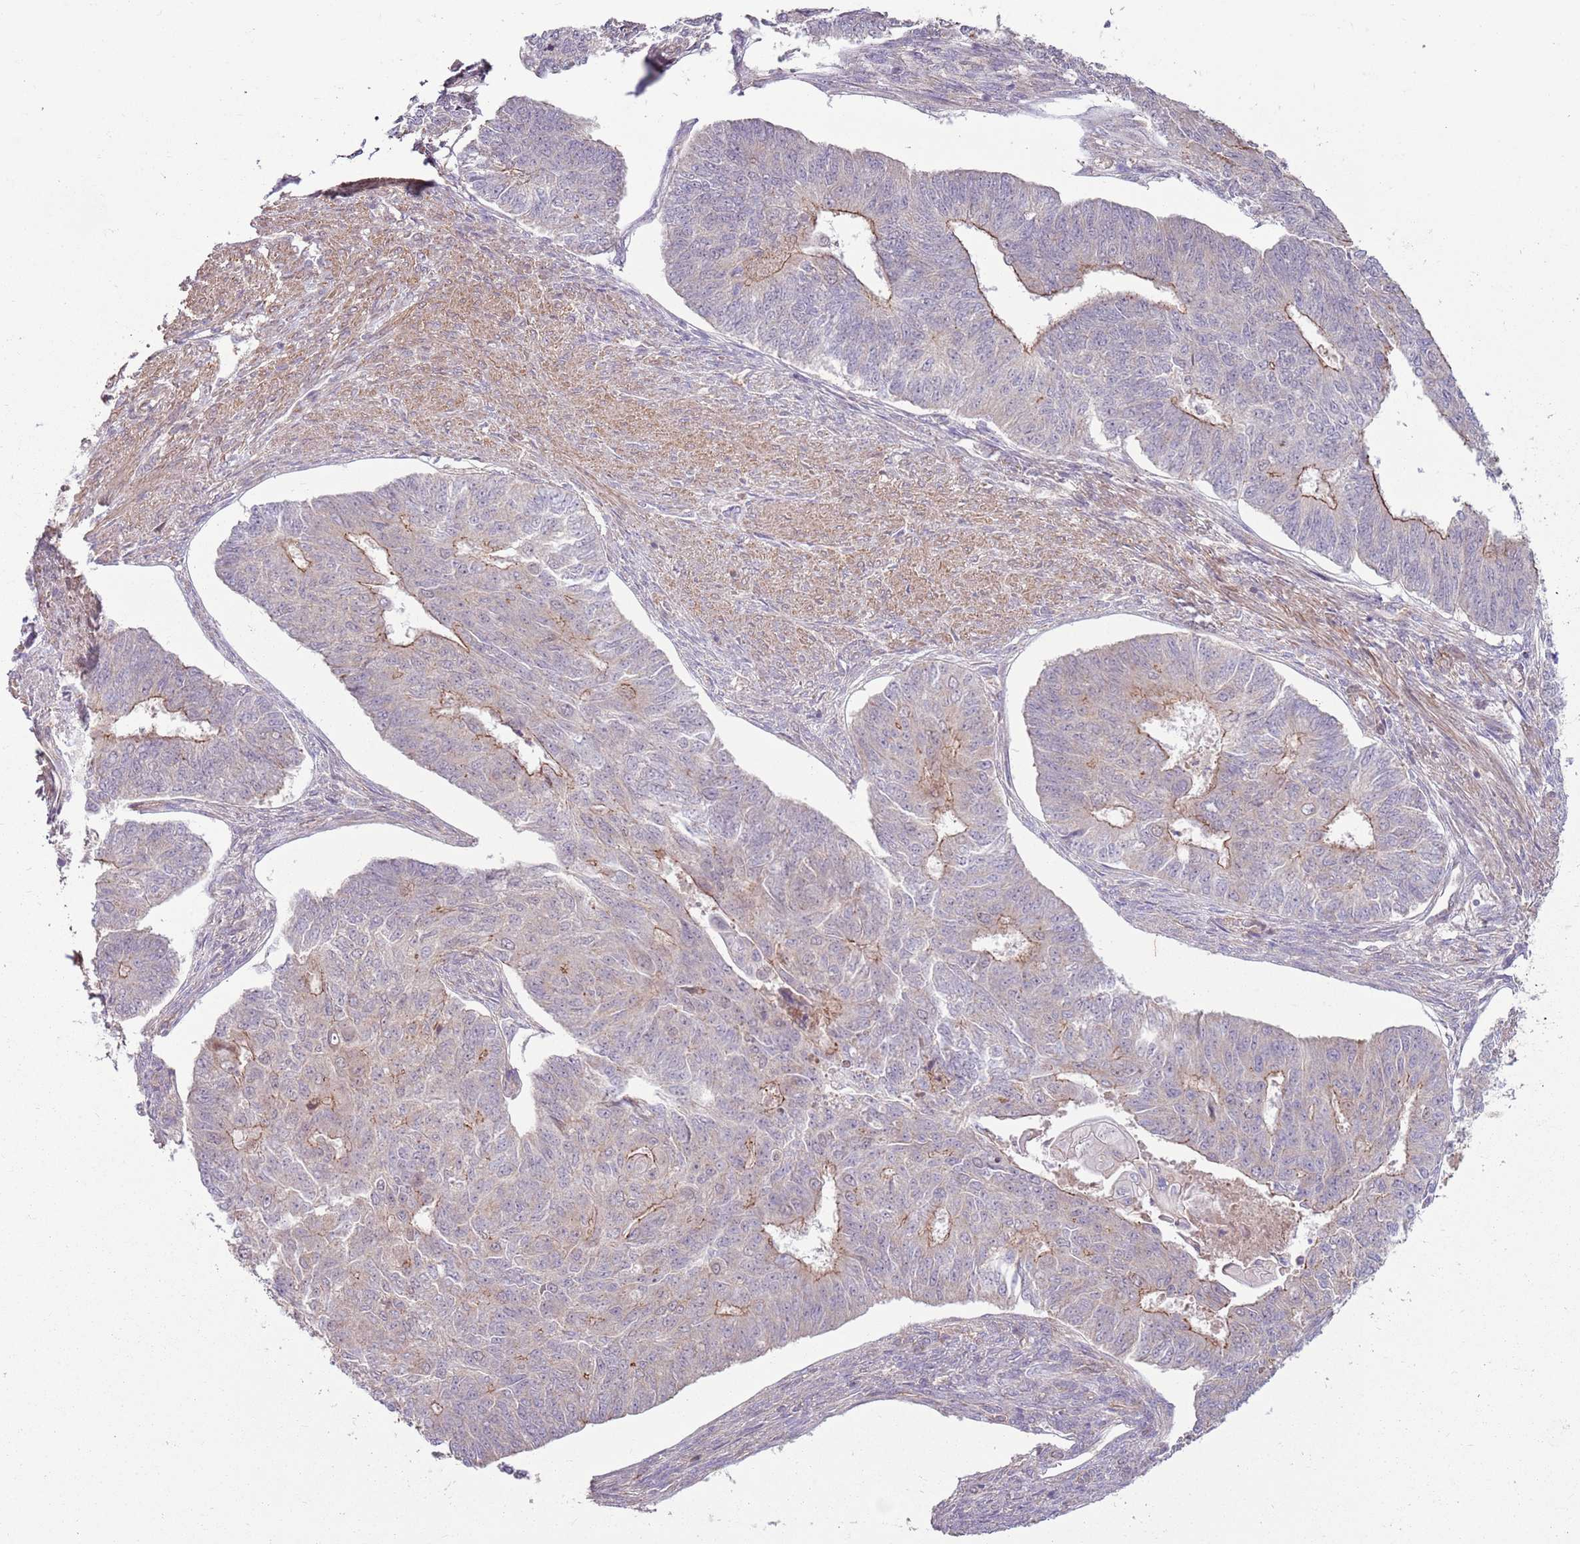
{"staining": {"intensity": "weak", "quantity": "<25%", "location": "cytoplasmic/membranous"}, "tissue": "endometrial cancer", "cell_type": "Tumor cells", "image_type": "cancer", "snomed": [{"axis": "morphology", "description": "Adenocarcinoma, NOS"}, {"axis": "topography", "description": "Endometrium"}], "caption": "This photomicrograph is of adenocarcinoma (endometrial) stained with immunohistochemistry to label a protein in brown with the nuclei are counter-stained blue. There is no expression in tumor cells.", "gene": "SPATA31D1", "patient": {"sex": "female", "age": 32}}